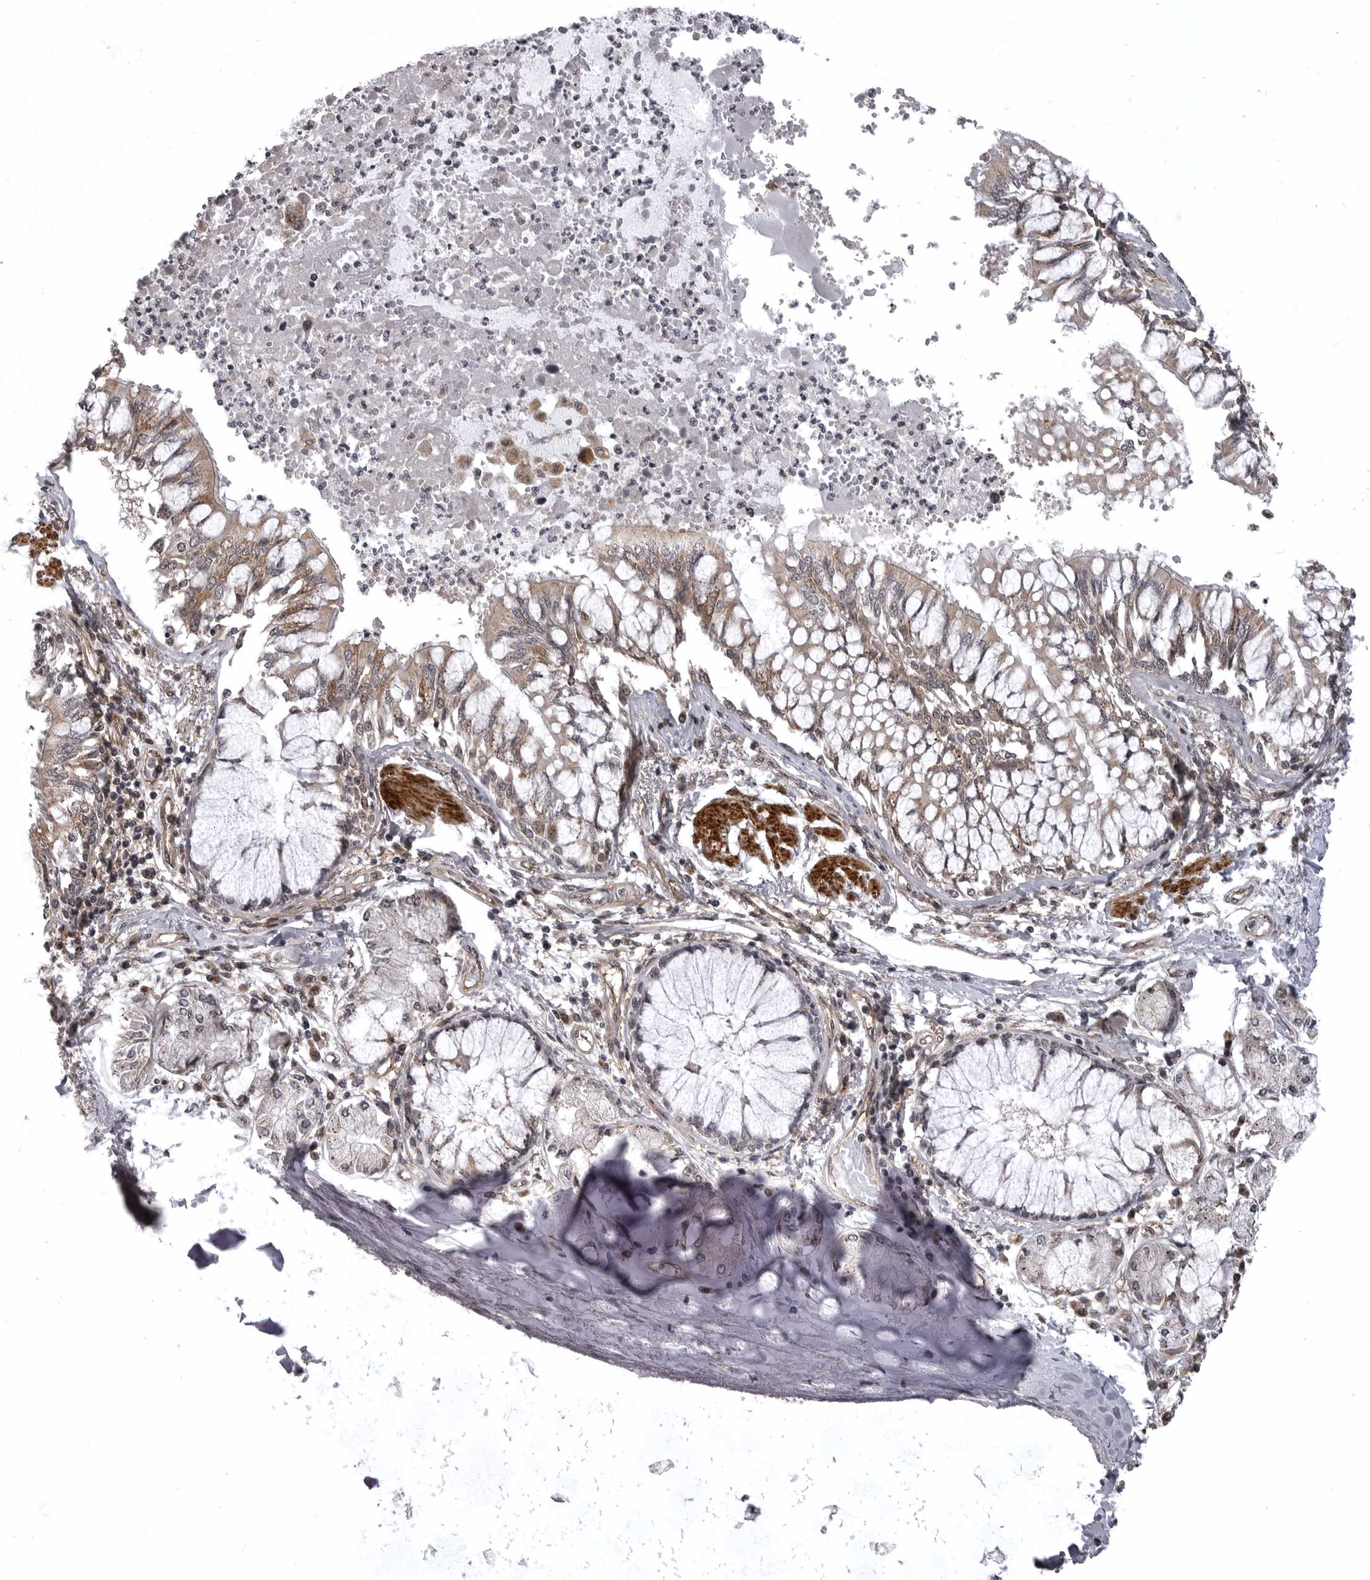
{"staining": {"intensity": "moderate", "quantity": ">75%", "location": "cytoplasmic/membranous"}, "tissue": "bronchus", "cell_type": "Respiratory epithelial cells", "image_type": "normal", "snomed": [{"axis": "morphology", "description": "Normal tissue, NOS"}, {"axis": "topography", "description": "Cartilage tissue"}, {"axis": "topography", "description": "Bronchus"}, {"axis": "topography", "description": "Lung"}], "caption": "Brown immunohistochemical staining in normal bronchus reveals moderate cytoplasmic/membranous expression in approximately >75% of respiratory epithelial cells. Using DAB (brown) and hematoxylin (blue) stains, captured at high magnification using brightfield microscopy.", "gene": "SNX16", "patient": {"sex": "female", "age": 49}}